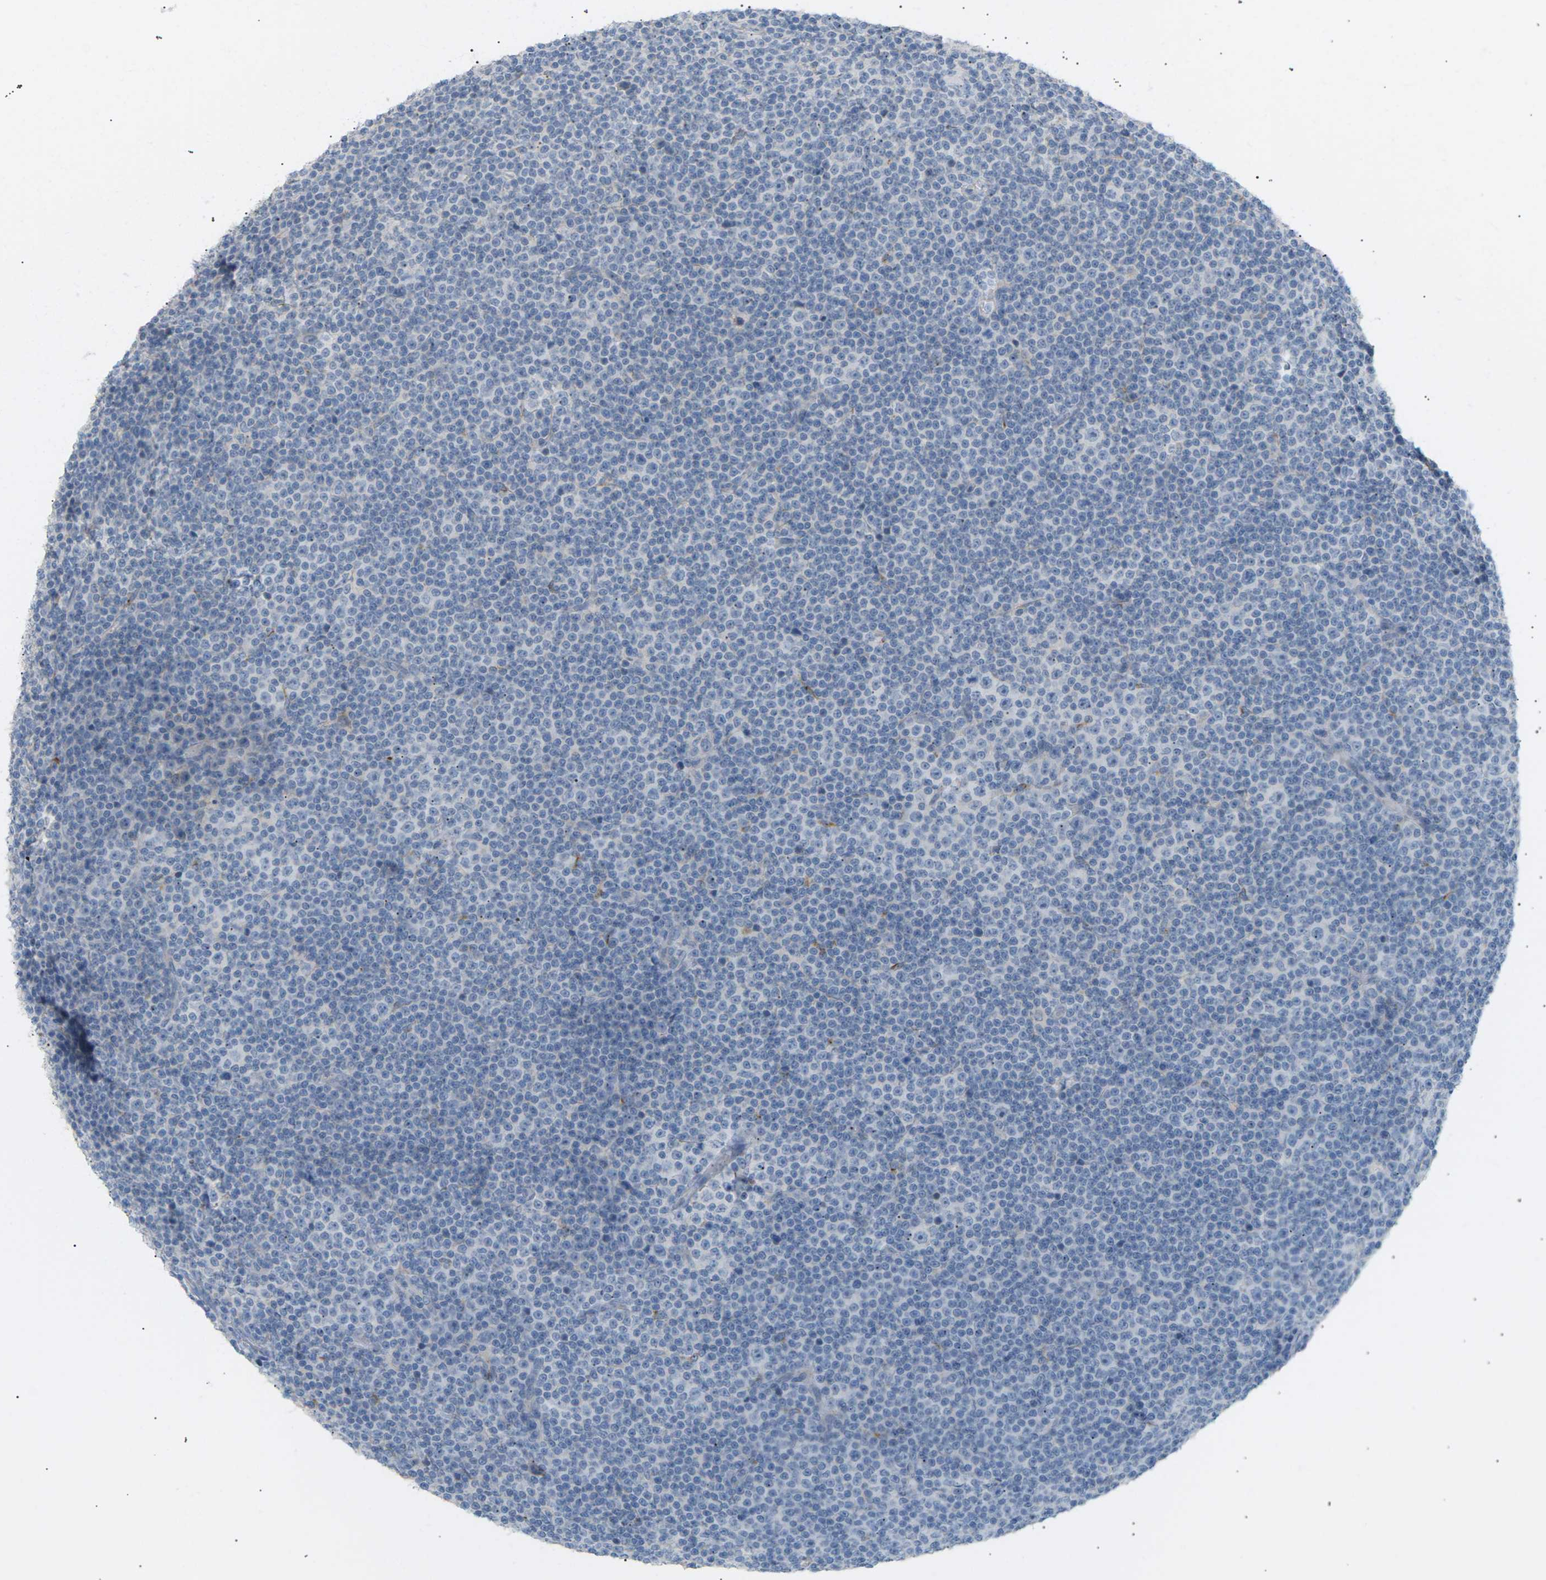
{"staining": {"intensity": "negative", "quantity": "none", "location": "none"}, "tissue": "lymphoma", "cell_type": "Tumor cells", "image_type": "cancer", "snomed": [{"axis": "morphology", "description": "Malignant lymphoma, non-Hodgkin's type, Low grade"}, {"axis": "topography", "description": "Lymph node"}], "caption": "Immunohistochemistry photomicrograph of lymphoma stained for a protein (brown), which reveals no expression in tumor cells.", "gene": "CLU", "patient": {"sex": "female", "age": 67}}